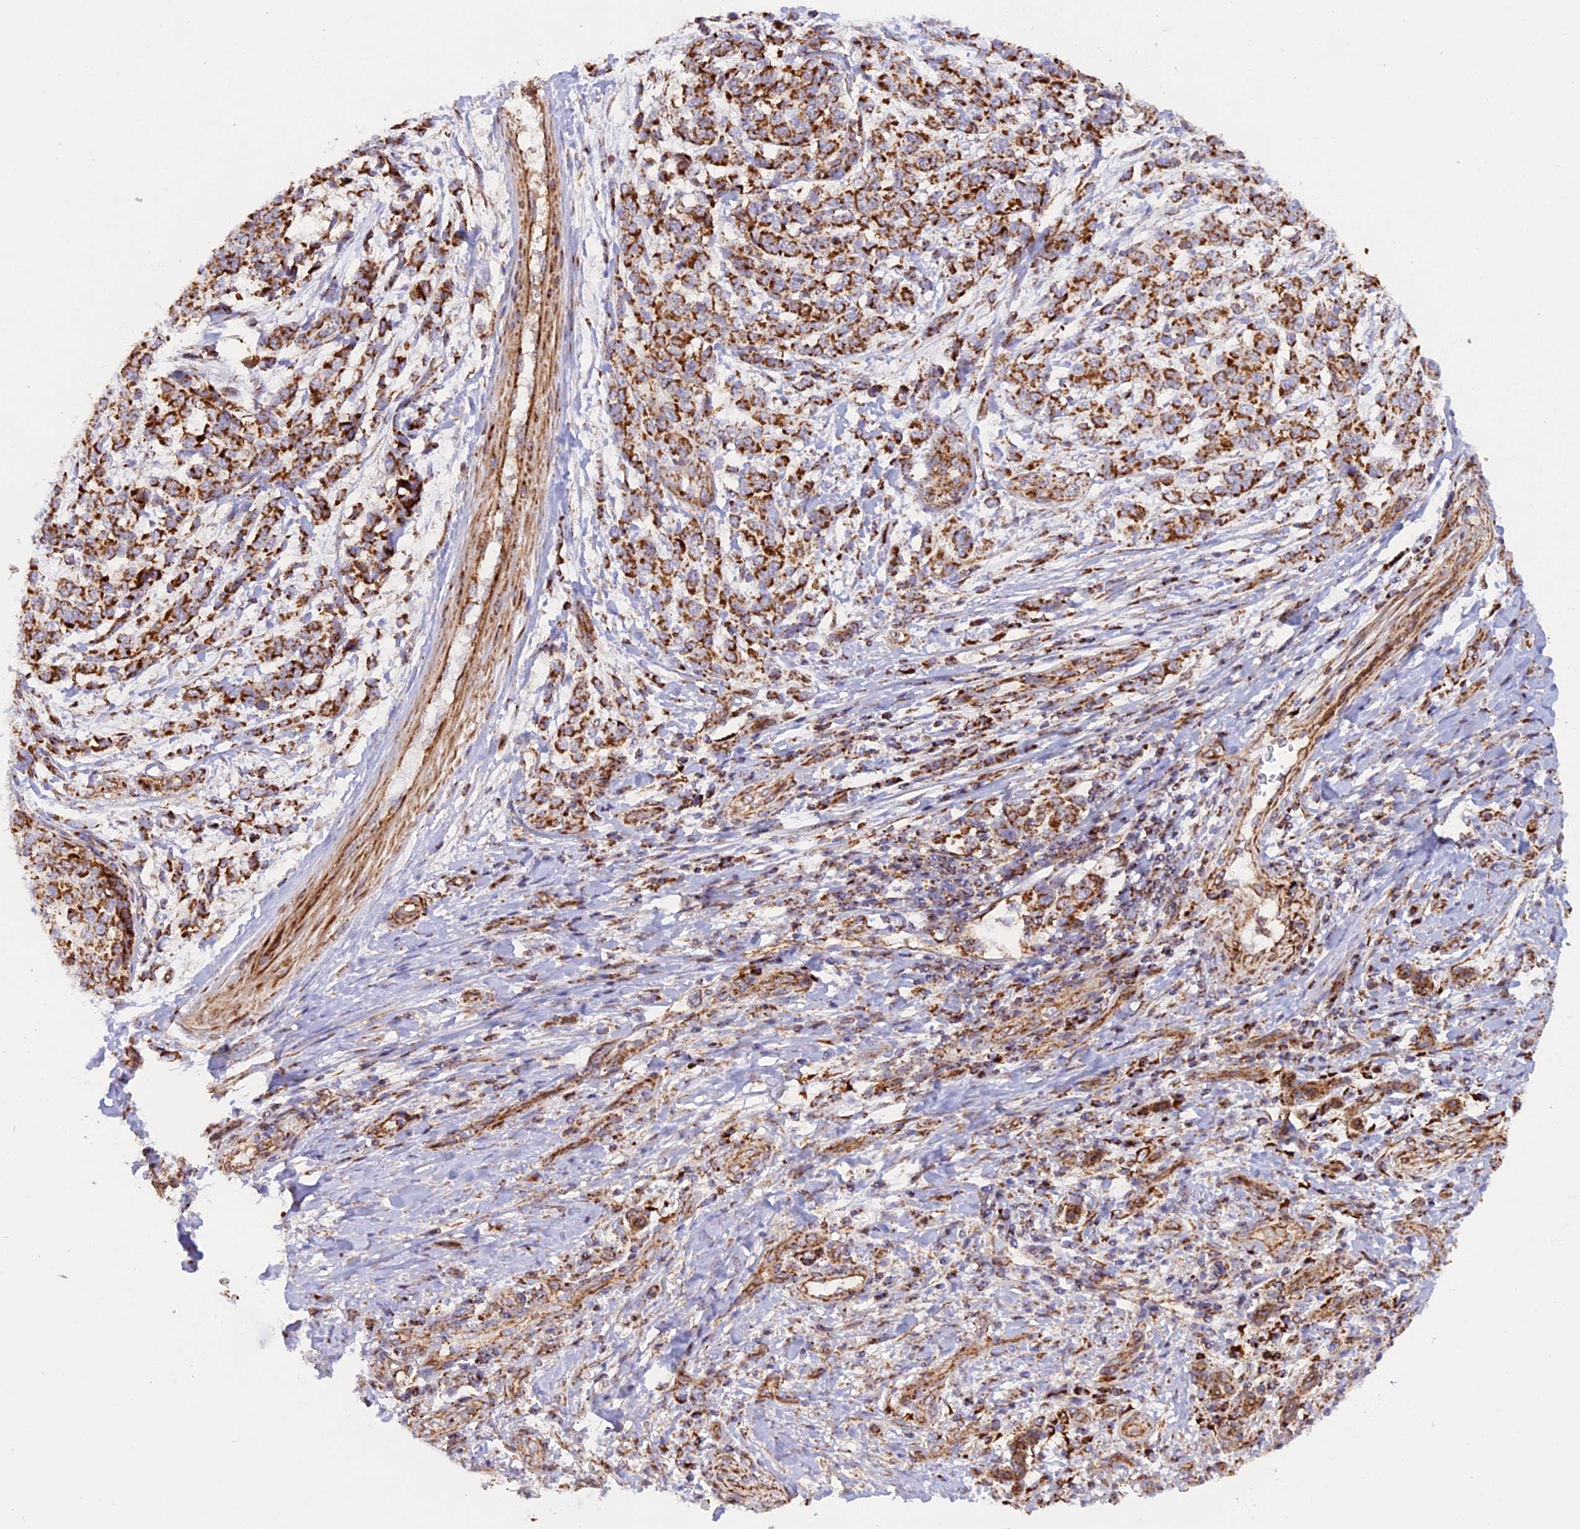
{"staining": {"intensity": "strong", "quantity": ">75%", "location": "cytoplasmic/membranous"}, "tissue": "melanoma", "cell_type": "Tumor cells", "image_type": "cancer", "snomed": [{"axis": "morphology", "description": "Malignant melanoma, NOS"}, {"axis": "topography", "description": "Skin"}], "caption": "An immunohistochemistry photomicrograph of neoplastic tissue is shown. Protein staining in brown shows strong cytoplasmic/membranous positivity in melanoma within tumor cells. (DAB (3,3'-diaminobenzidine) IHC, brown staining for protein, blue staining for nuclei).", "gene": "UQCRB", "patient": {"sex": "male", "age": 49}}